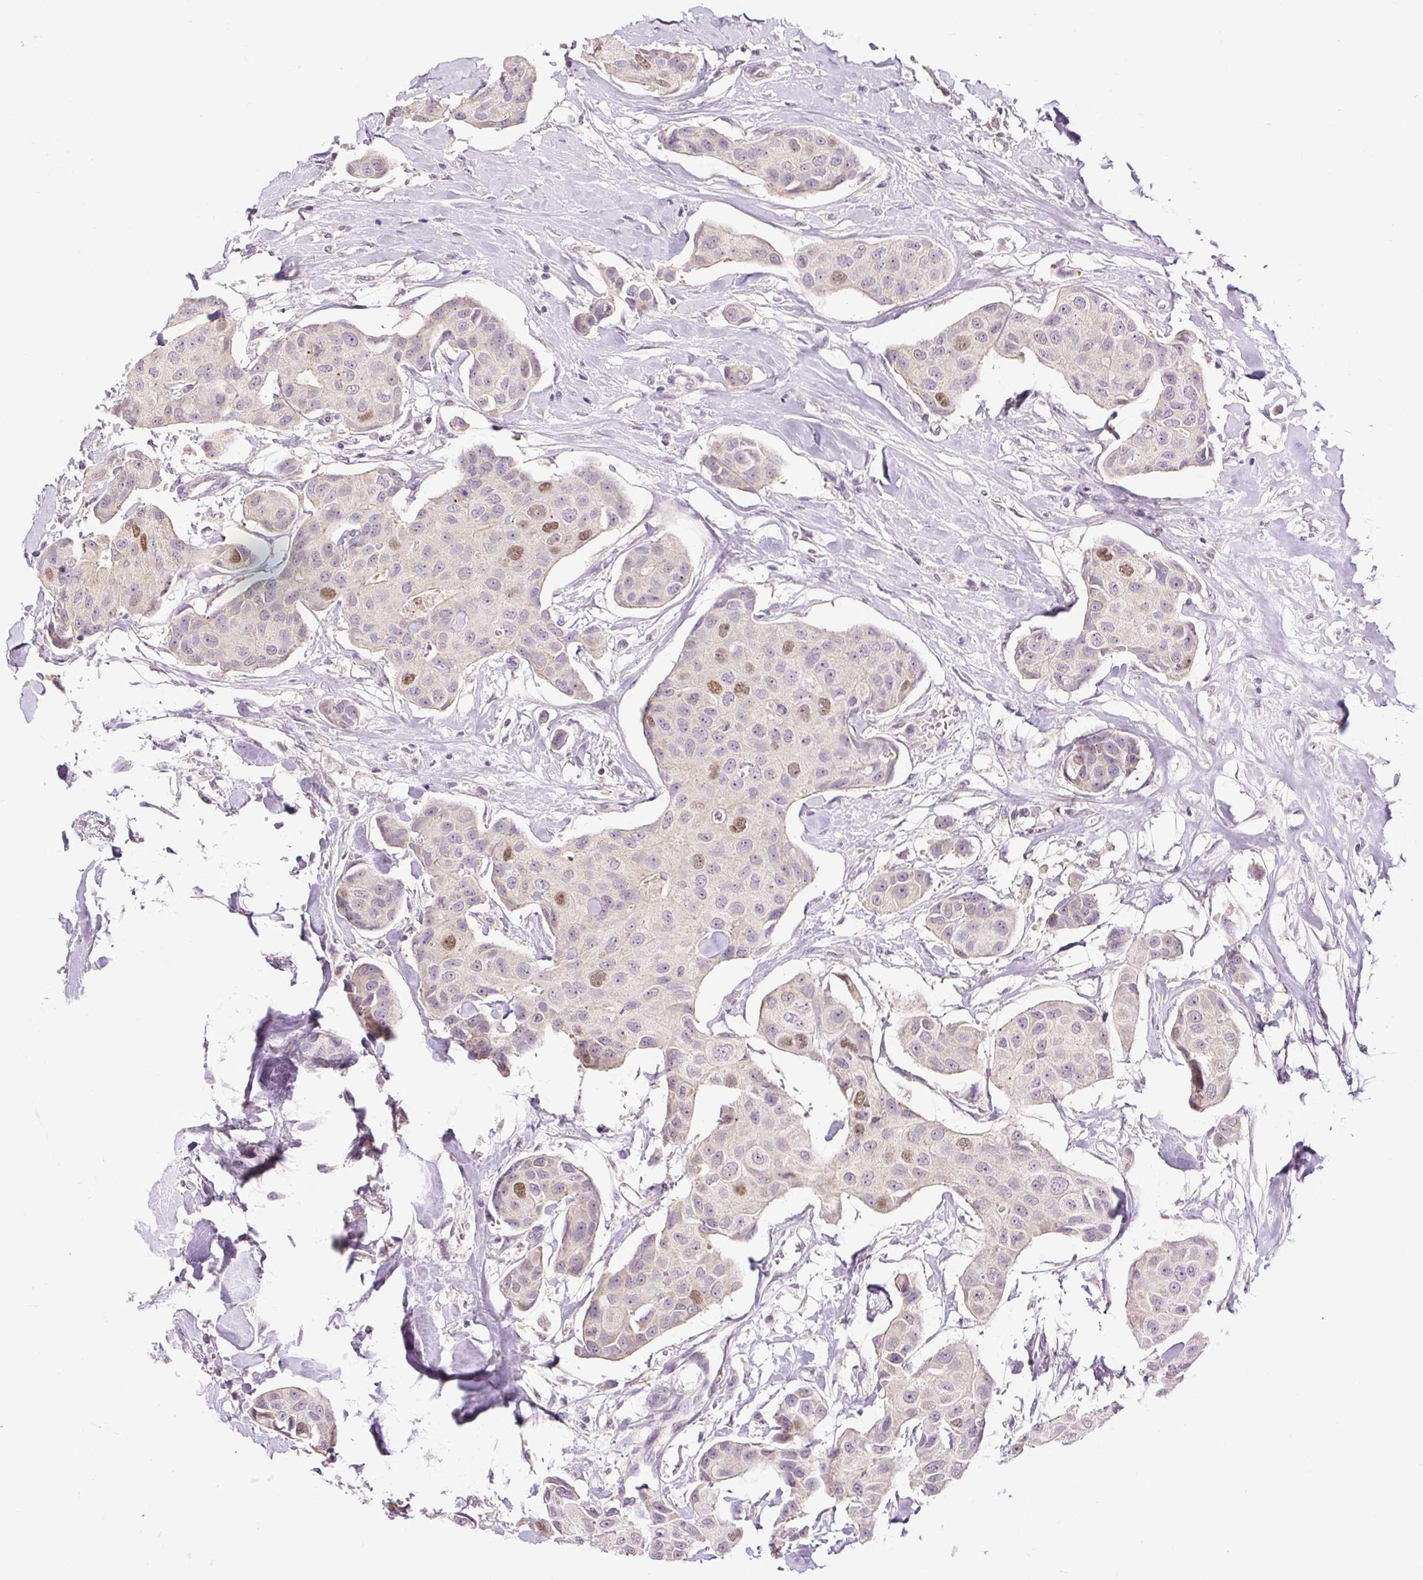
{"staining": {"intensity": "moderate", "quantity": "<25%", "location": "nuclear"}, "tissue": "breast cancer", "cell_type": "Tumor cells", "image_type": "cancer", "snomed": [{"axis": "morphology", "description": "Duct carcinoma"}, {"axis": "topography", "description": "Breast"}, {"axis": "topography", "description": "Lymph node"}], "caption": "DAB immunohistochemical staining of human breast cancer exhibits moderate nuclear protein staining in approximately <25% of tumor cells.", "gene": "RACGAP1", "patient": {"sex": "female", "age": 80}}